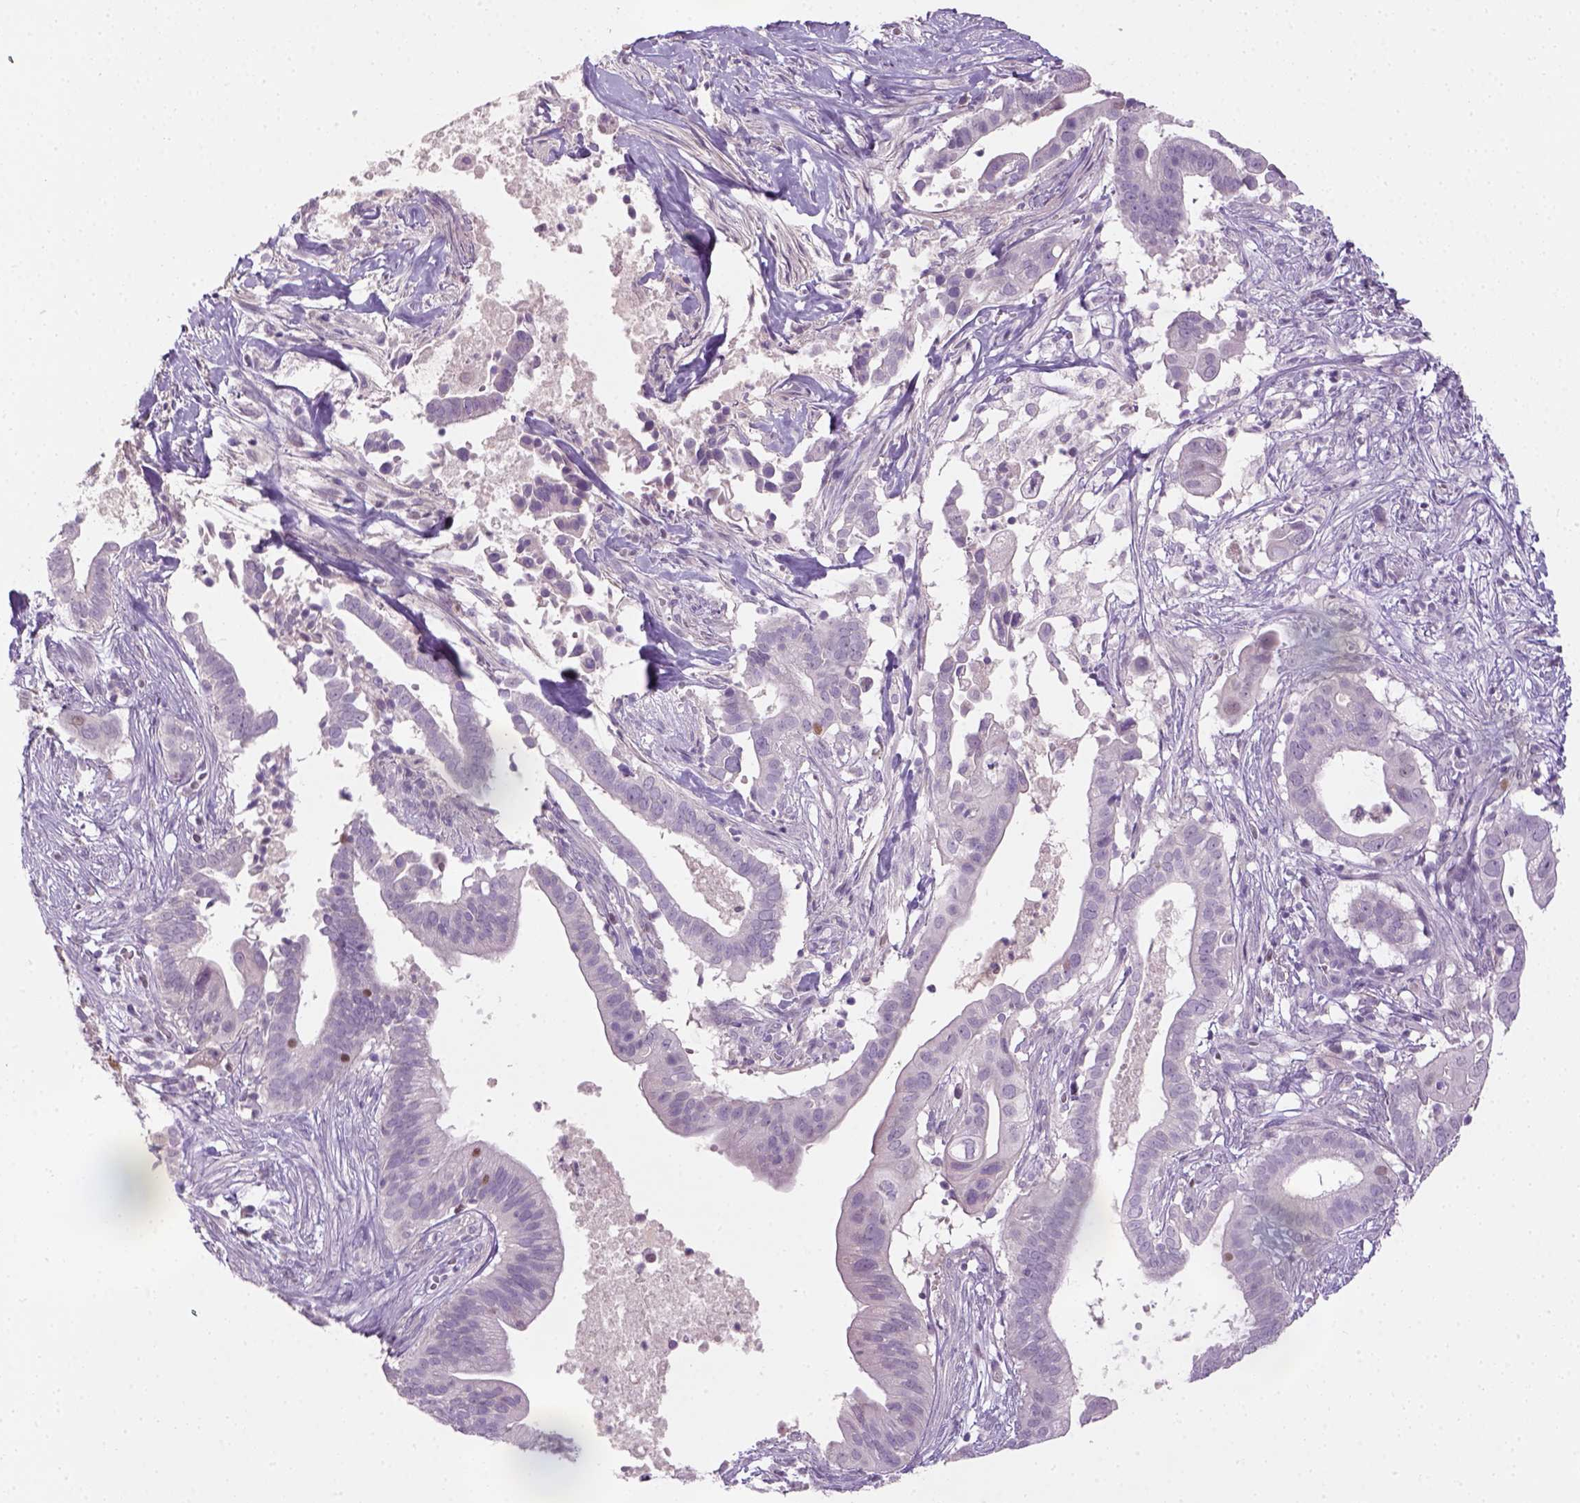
{"staining": {"intensity": "negative", "quantity": "none", "location": "none"}, "tissue": "pancreatic cancer", "cell_type": "Tumor cells", "image_type": "cancer", "snomed": [{"axis": "morphology", "description": "Adenocarcinoma, NOS"}, {"axis": "topography", "description": "Pancreas"}], "caption": "This is a image of immunohistochemistry (IHC) staining of adenocarcinoma (pancreatic), which shows no positivity in tumor cells.", "gene": "GFI1B", "patient": {"sex": "male", "age": 61}}